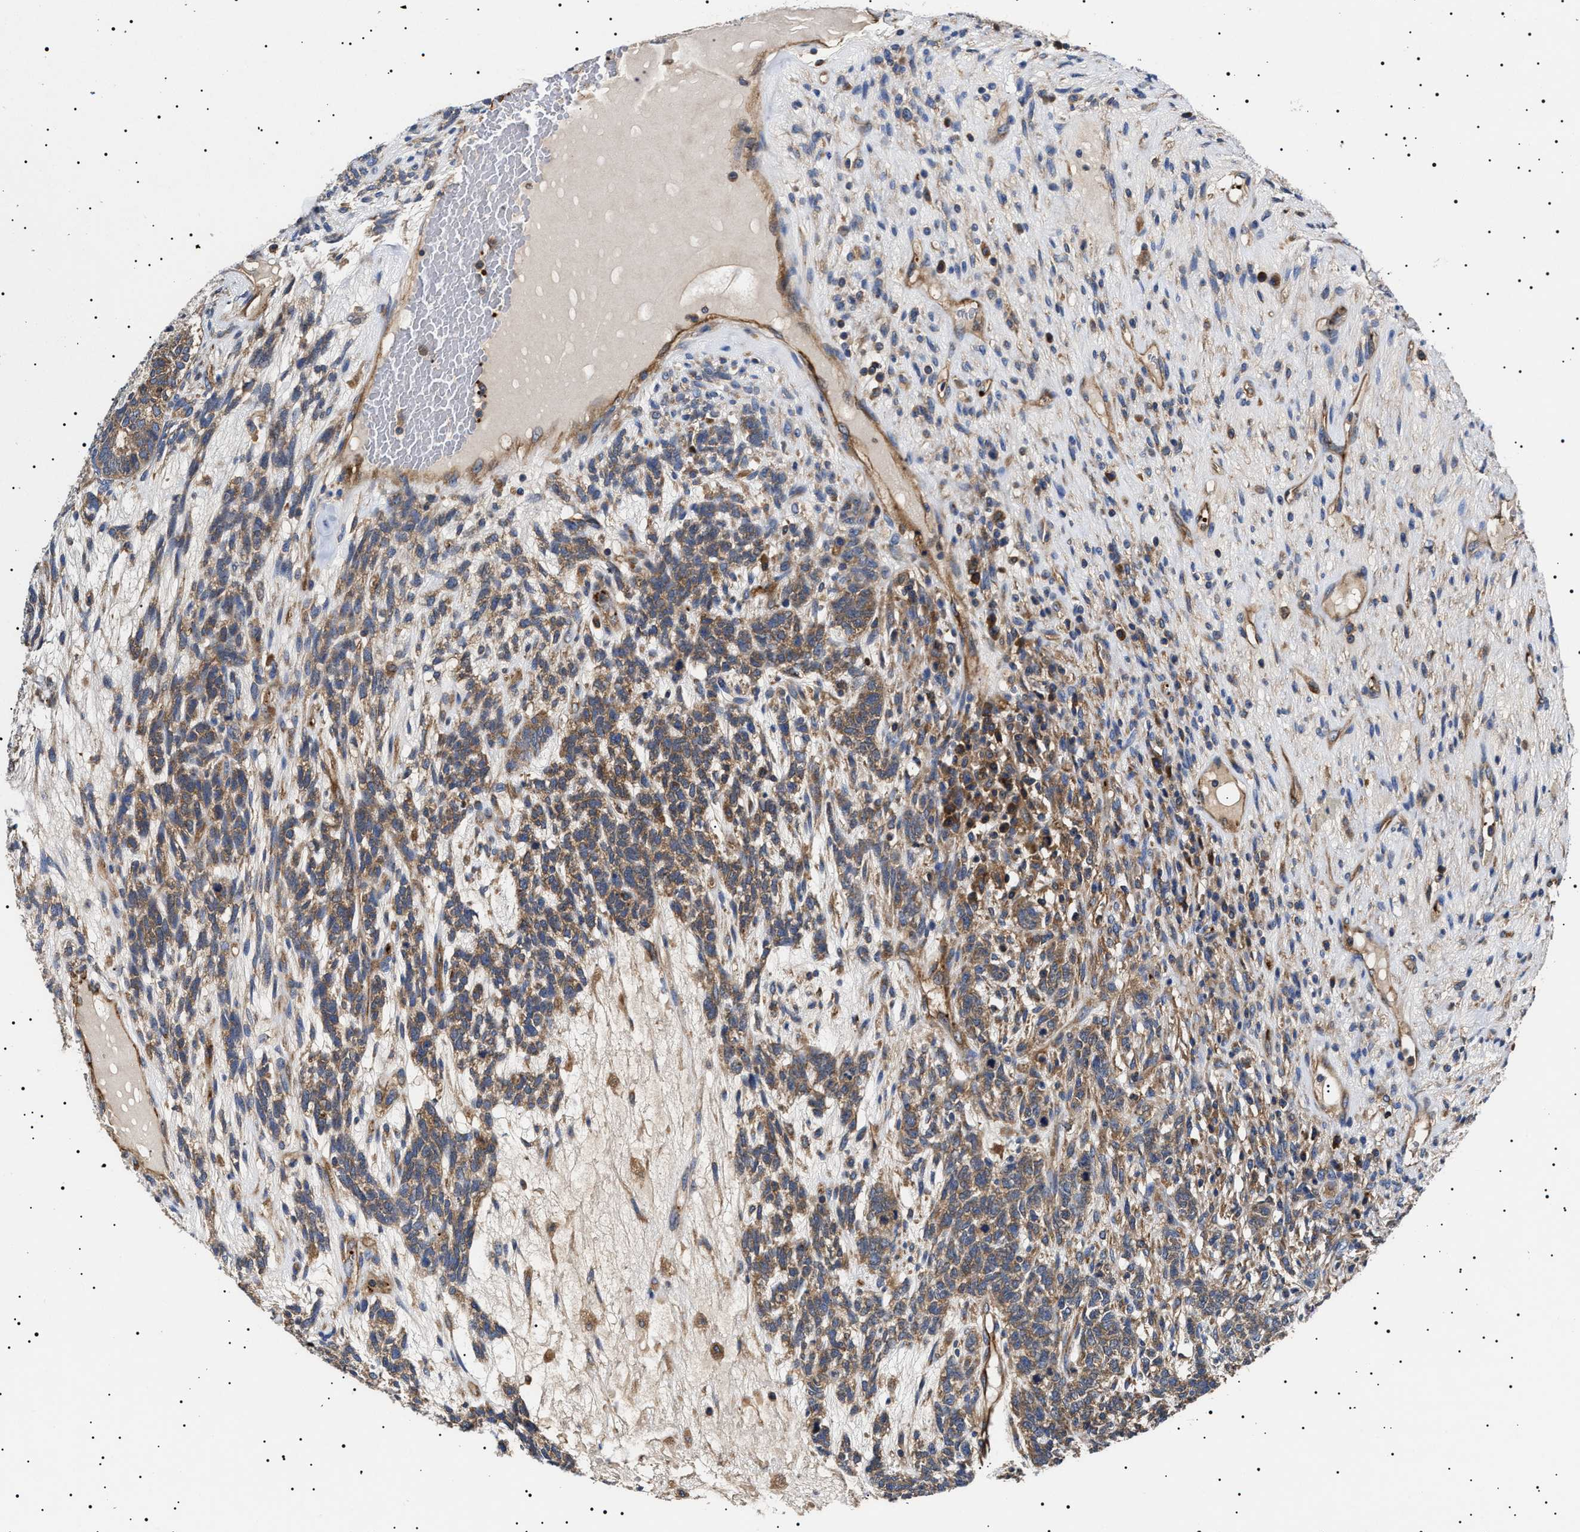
{"staining": {"intensity": "moderate", "quantity": ">75%", "location": "cytoplasmic/membranous"}, "tissue": "testis cancer", "cell_type": "Tumor cells", "image_type": "cancer", "snomed": [{"axis": "morphology", "description": "Seminoma, NOS"}, {"axis": "topography", "description": "Testis"}], "caption": "Testis seminoma tissue demonstrates moderate cytoplasmic/membranous staining in approximately >75% of tumor cells (brown staining indicates protein expression, while blue staining denotes nuclei).", "gene": "TPP2", "patient": {"sex": "male", "age": 28}}